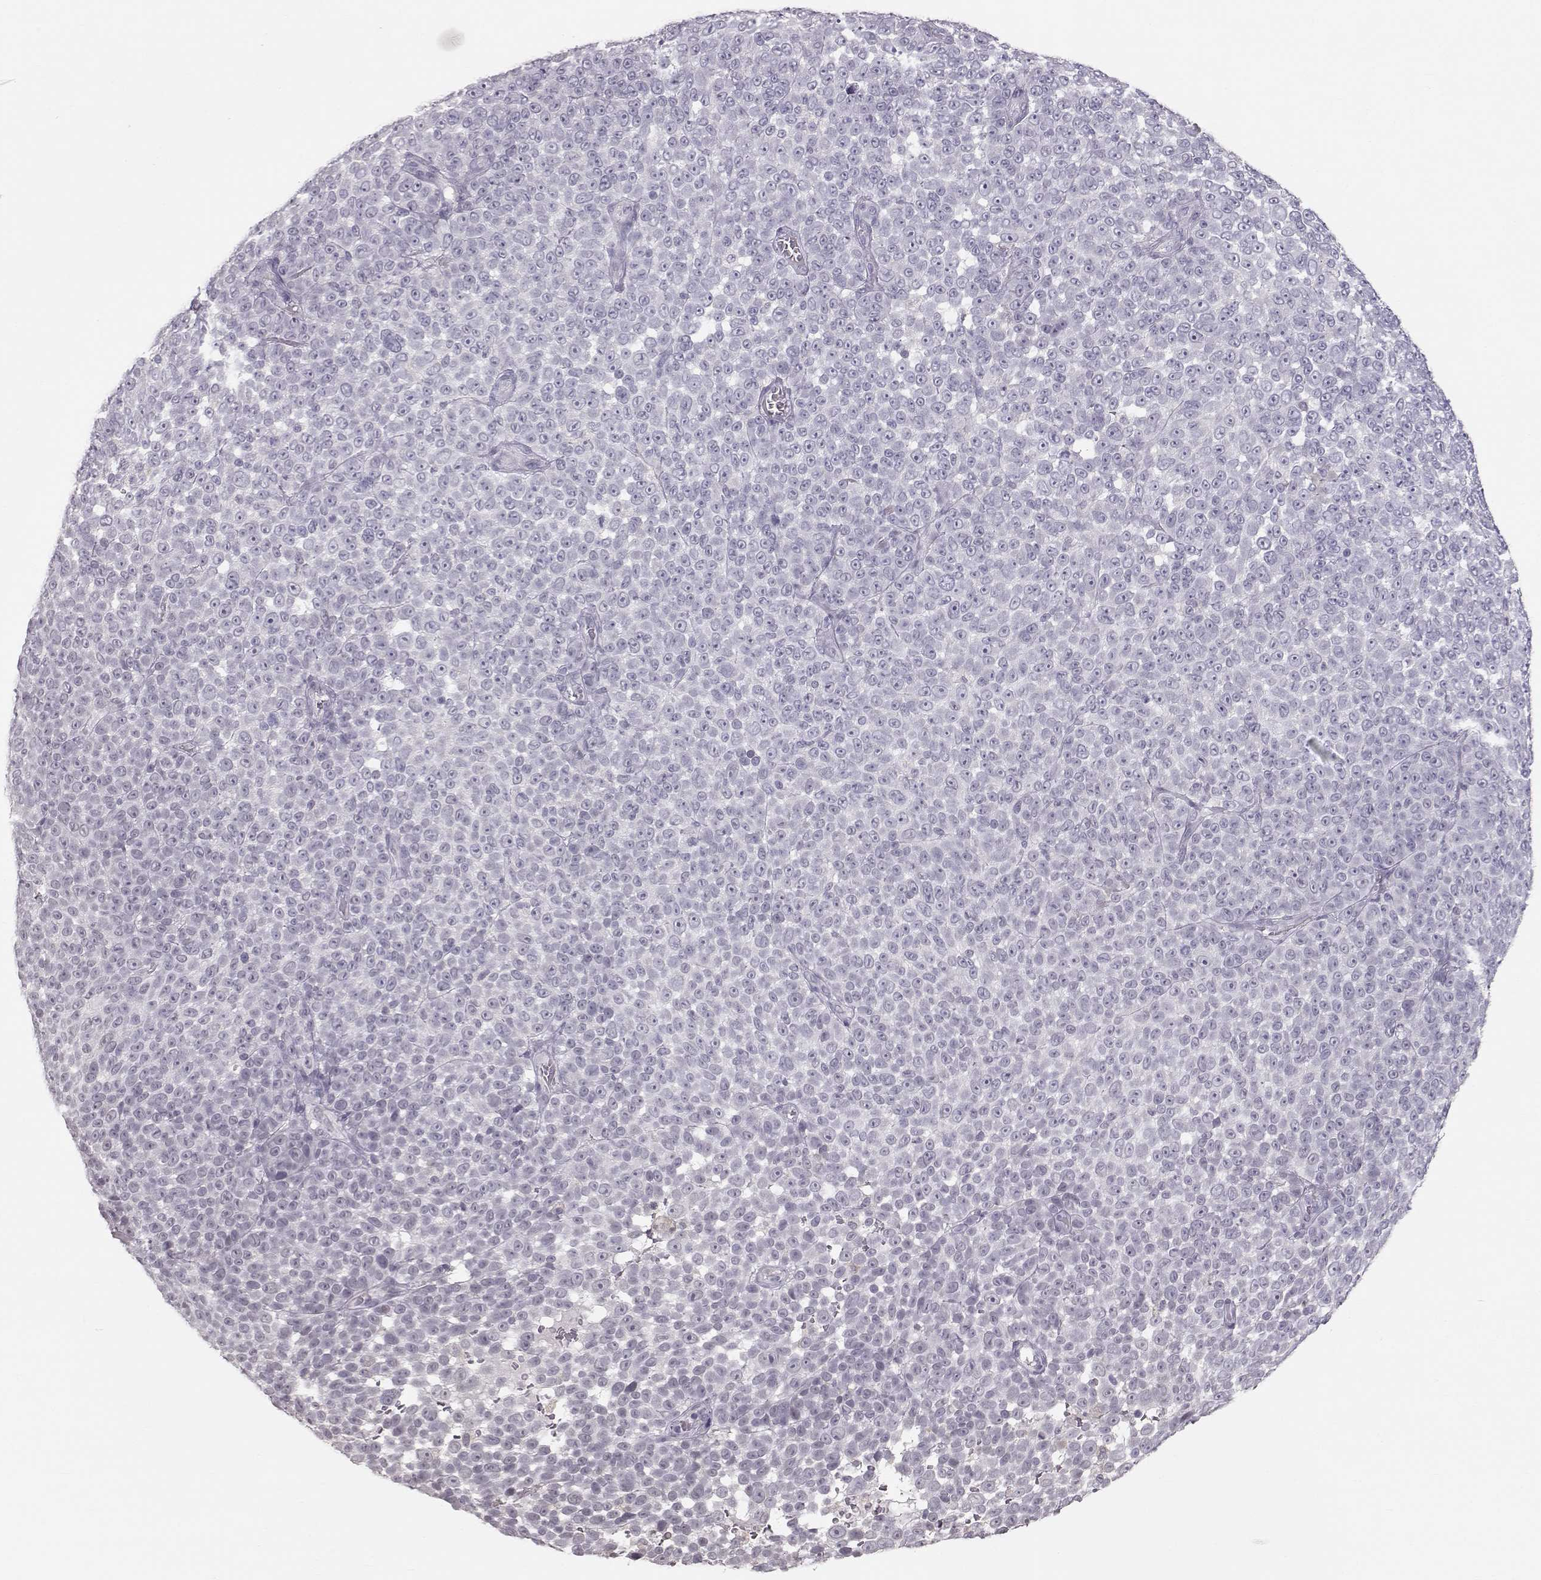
{"staining": {"intensity": "negative", "quantity": "none", "location": "none"}, "tissue": "melanoma", "cell_type": "Tumor cells", "image_type": "cancer", "snomed": [{"axis": "morphology", "description": "Malignant melanoma, NOS"}, {"axis": "topography", "description": "Skin"}], "caption": "IHC micrograph of neoplastic tissue: human malignant melanoma stained with DAB (3,3'-diaminobenzidine) reveals no significant protein staining in tumor cells. (Brightfield microscopy of DAB immunohistochemistry at high magnification).", "gene": "POU1F1", "patient": {"sex": "female", "age": 95}}